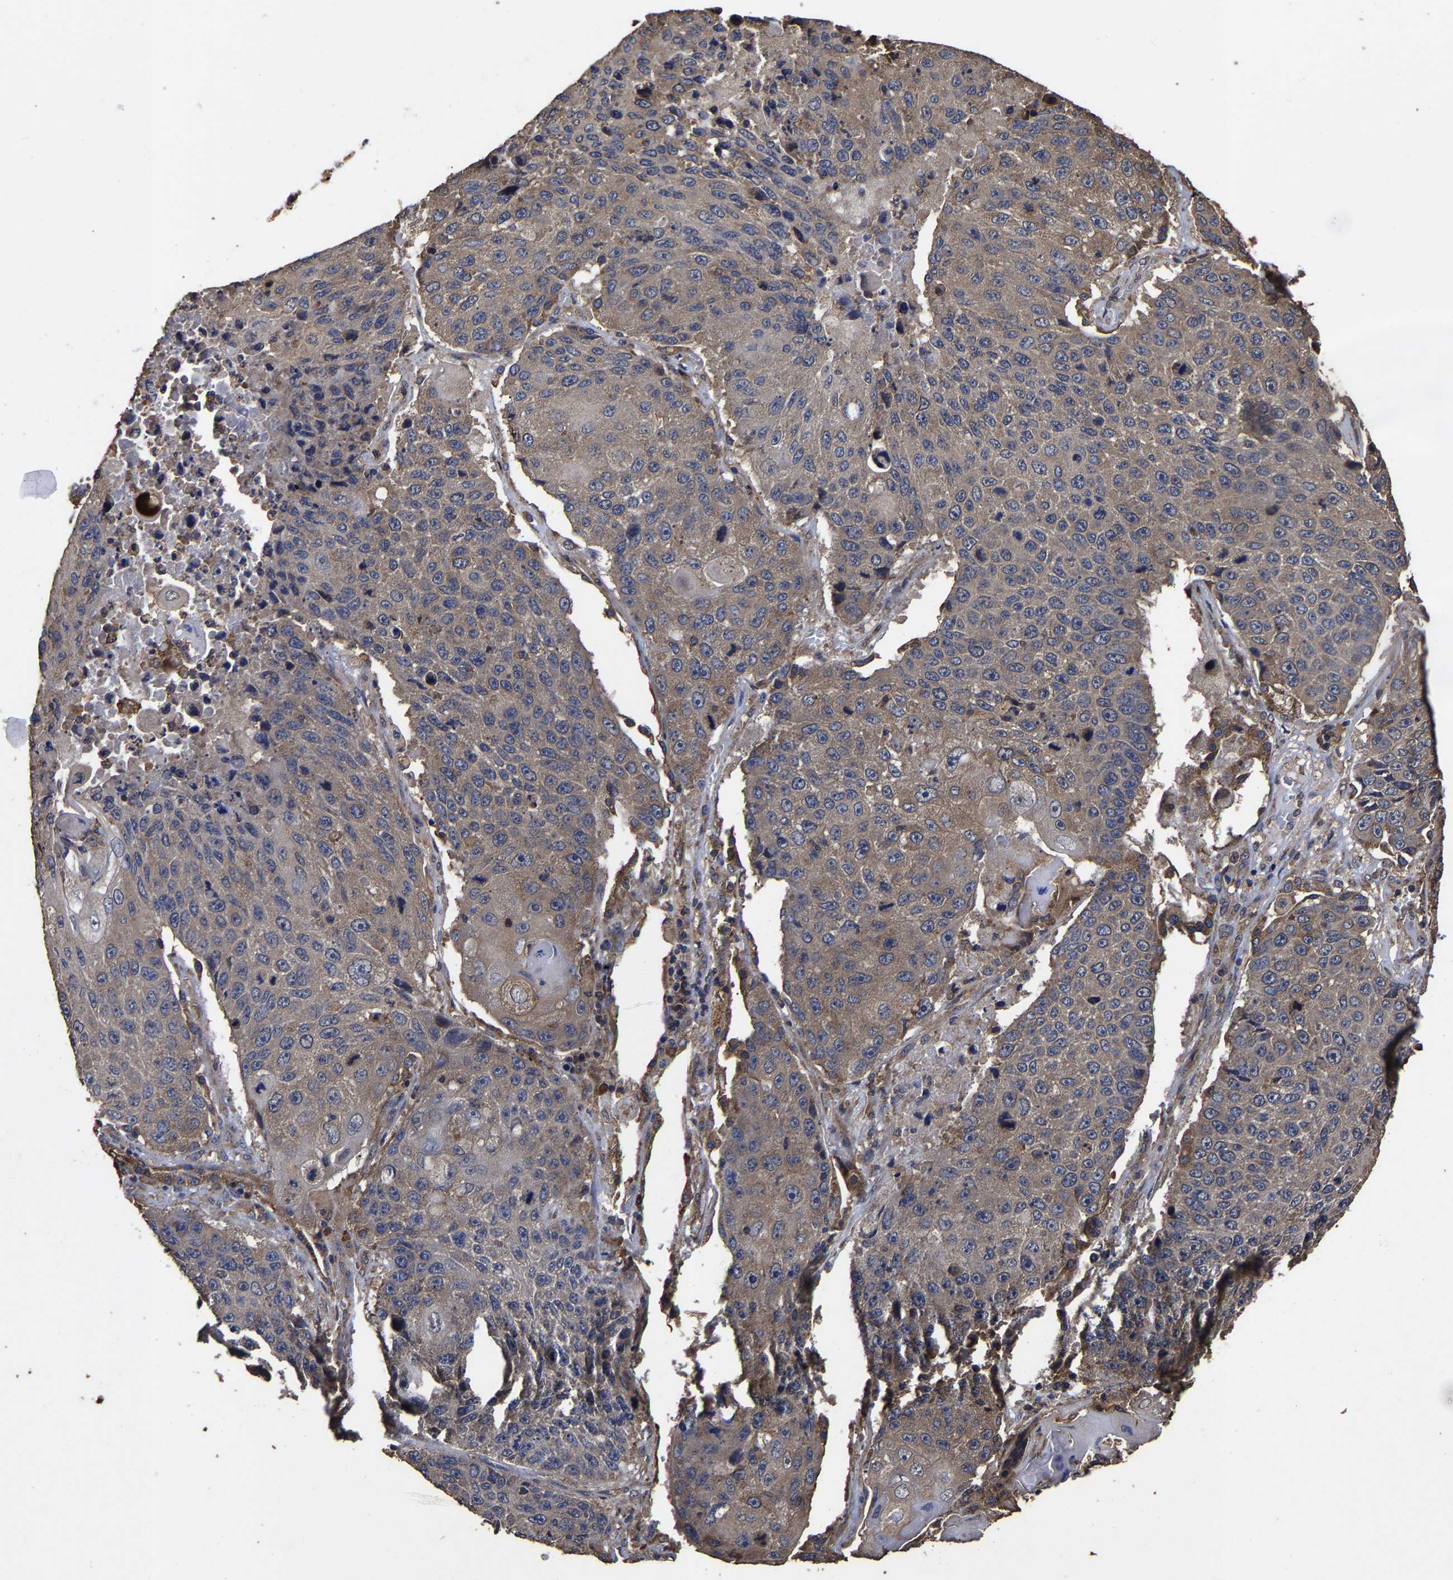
{"staining": {"intensity": "moderate", "quantity": "25%-75%", "location": "cytoplasmic/membranous"}, "tissue": "lung cancer", "cell_type": "Tumor cells", "image_type": "cancer", "snomed": [{"axis": "morphology", "description": "Squamous cell carcinoma, NOS"}, {"axis": "topography", "description": "Lung"}], "caption": "Protein staining by immunohistochemistry demonstrates moderate cytoplasmic/membranous expression in about 25%-75% of tumor cells in lung cancer.", "gene": "ITCH", "patient": {"sex": "male", "age": 61}}